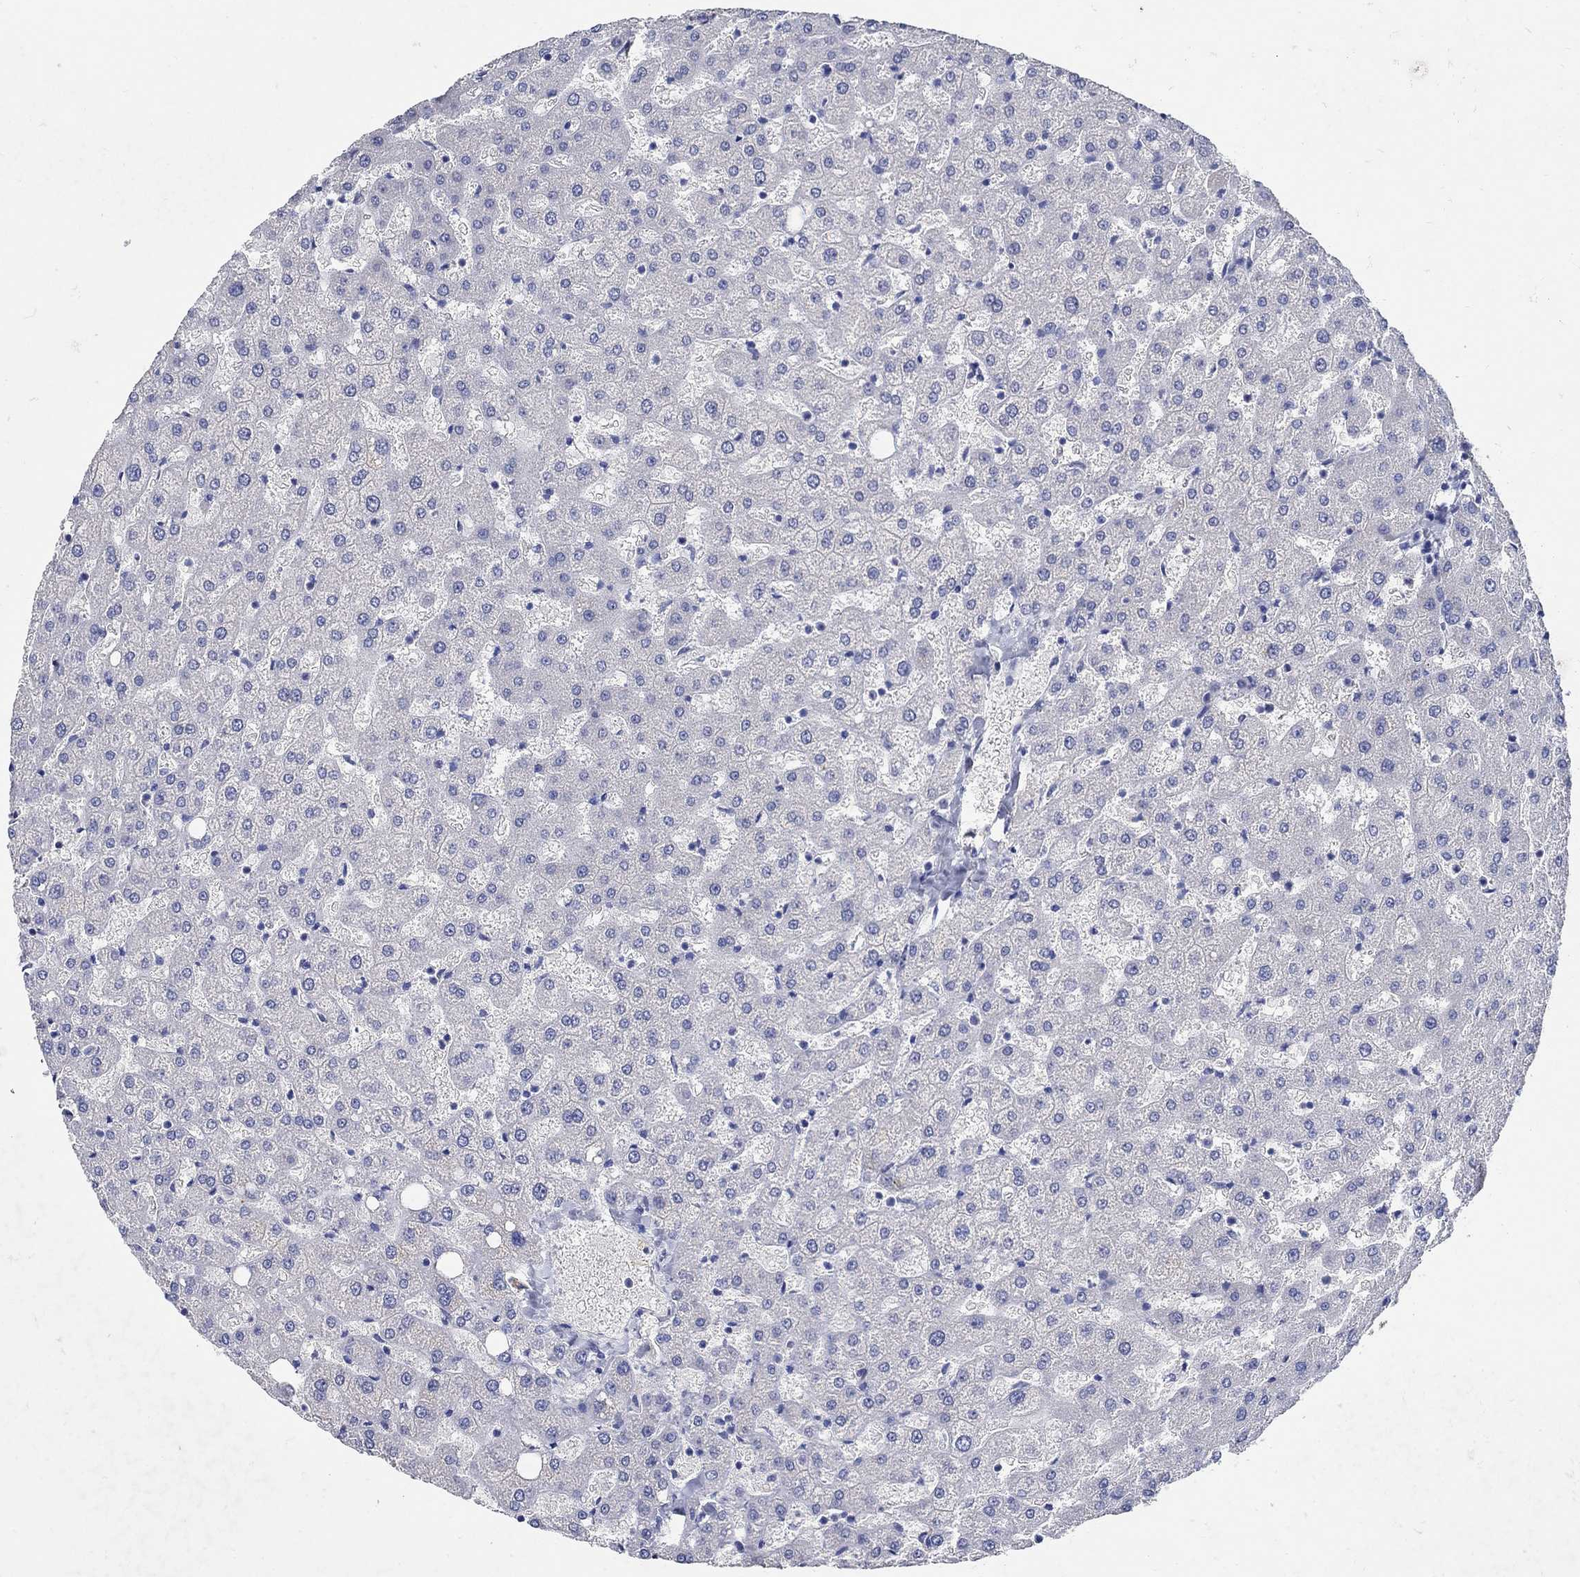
{"staining": {"intensity": "negative", "quantity": "none", "location": "none"}, "tissue": "liver", "cell_type": "Cholangiocytes", "image_type": "normal", "snomed": [{"axis": "morphology", "description": "Normal tissue, NOS"}, {"axis": "topography", "description": "Liver"}], "caption": "High power microscopy image of an immunohistochemistry photomicrograph of benign liver, revealing no significant expression in cholangiocytes. (DAB (3,3'-diaminobenzidine) immunohistochemistry with hematoxylin counter stain).", "gene": "NOS1", "patient": {"sex": "female", "age": 50}}